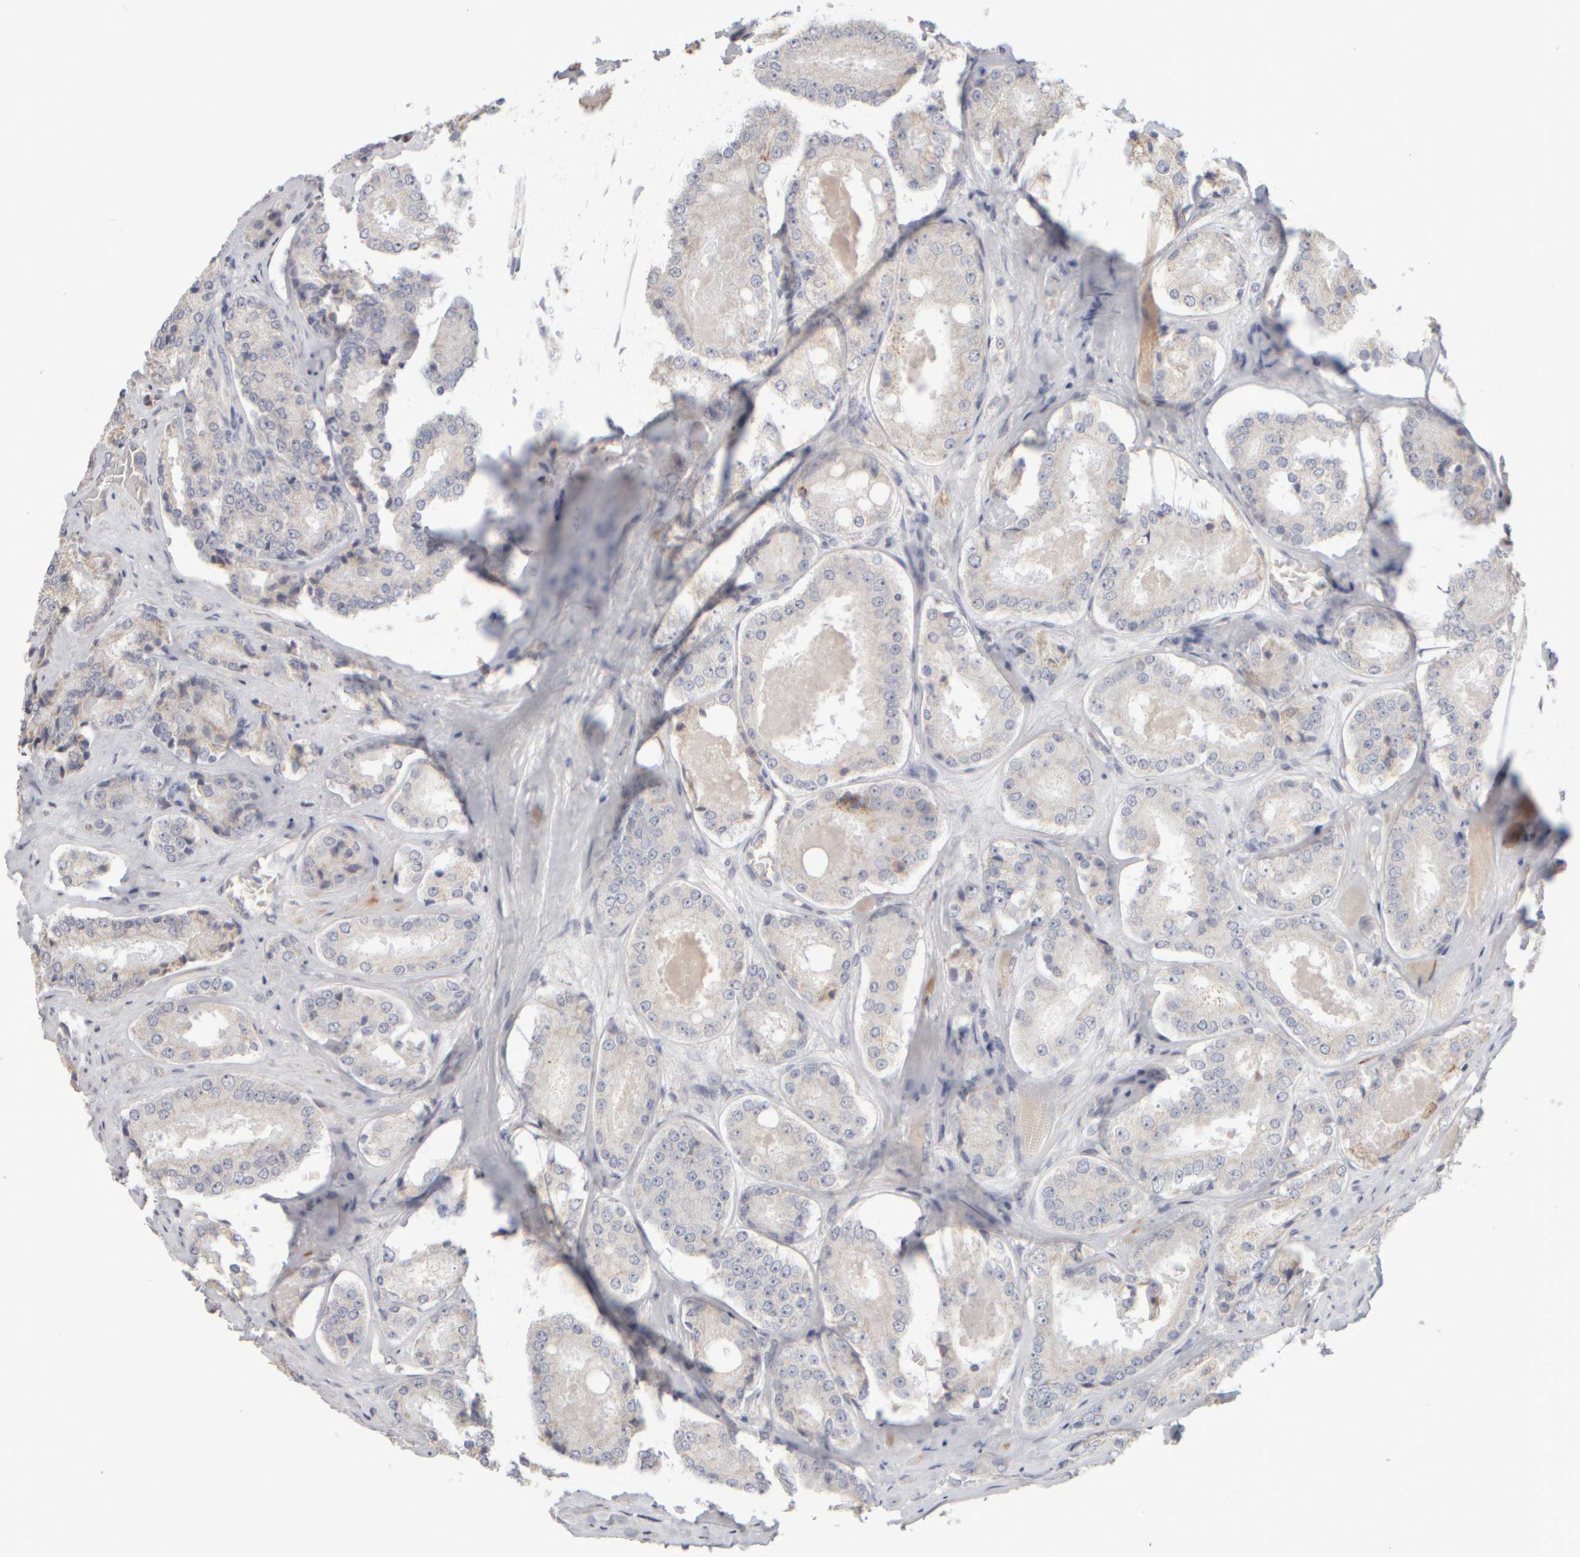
{"staining": {"intensity": "negative", "quantity": "none", "location": "none"}, "tissue": "prostate cancer", "cell_type": "Tumor cells", "image_type": "cancer", "snomed": [{"axis": "morphology", "description": "Adenocarcinoma, High grade"}, {"axis": "topography", "description": "Prostate"}], "caption": "Immunohistochemistry of adenocarcinoma (high-grade) (prostate) reveals no positivity in tumor cells.", "gene": "ZNF112", "patient": {"sex": "male", "age": 65}}